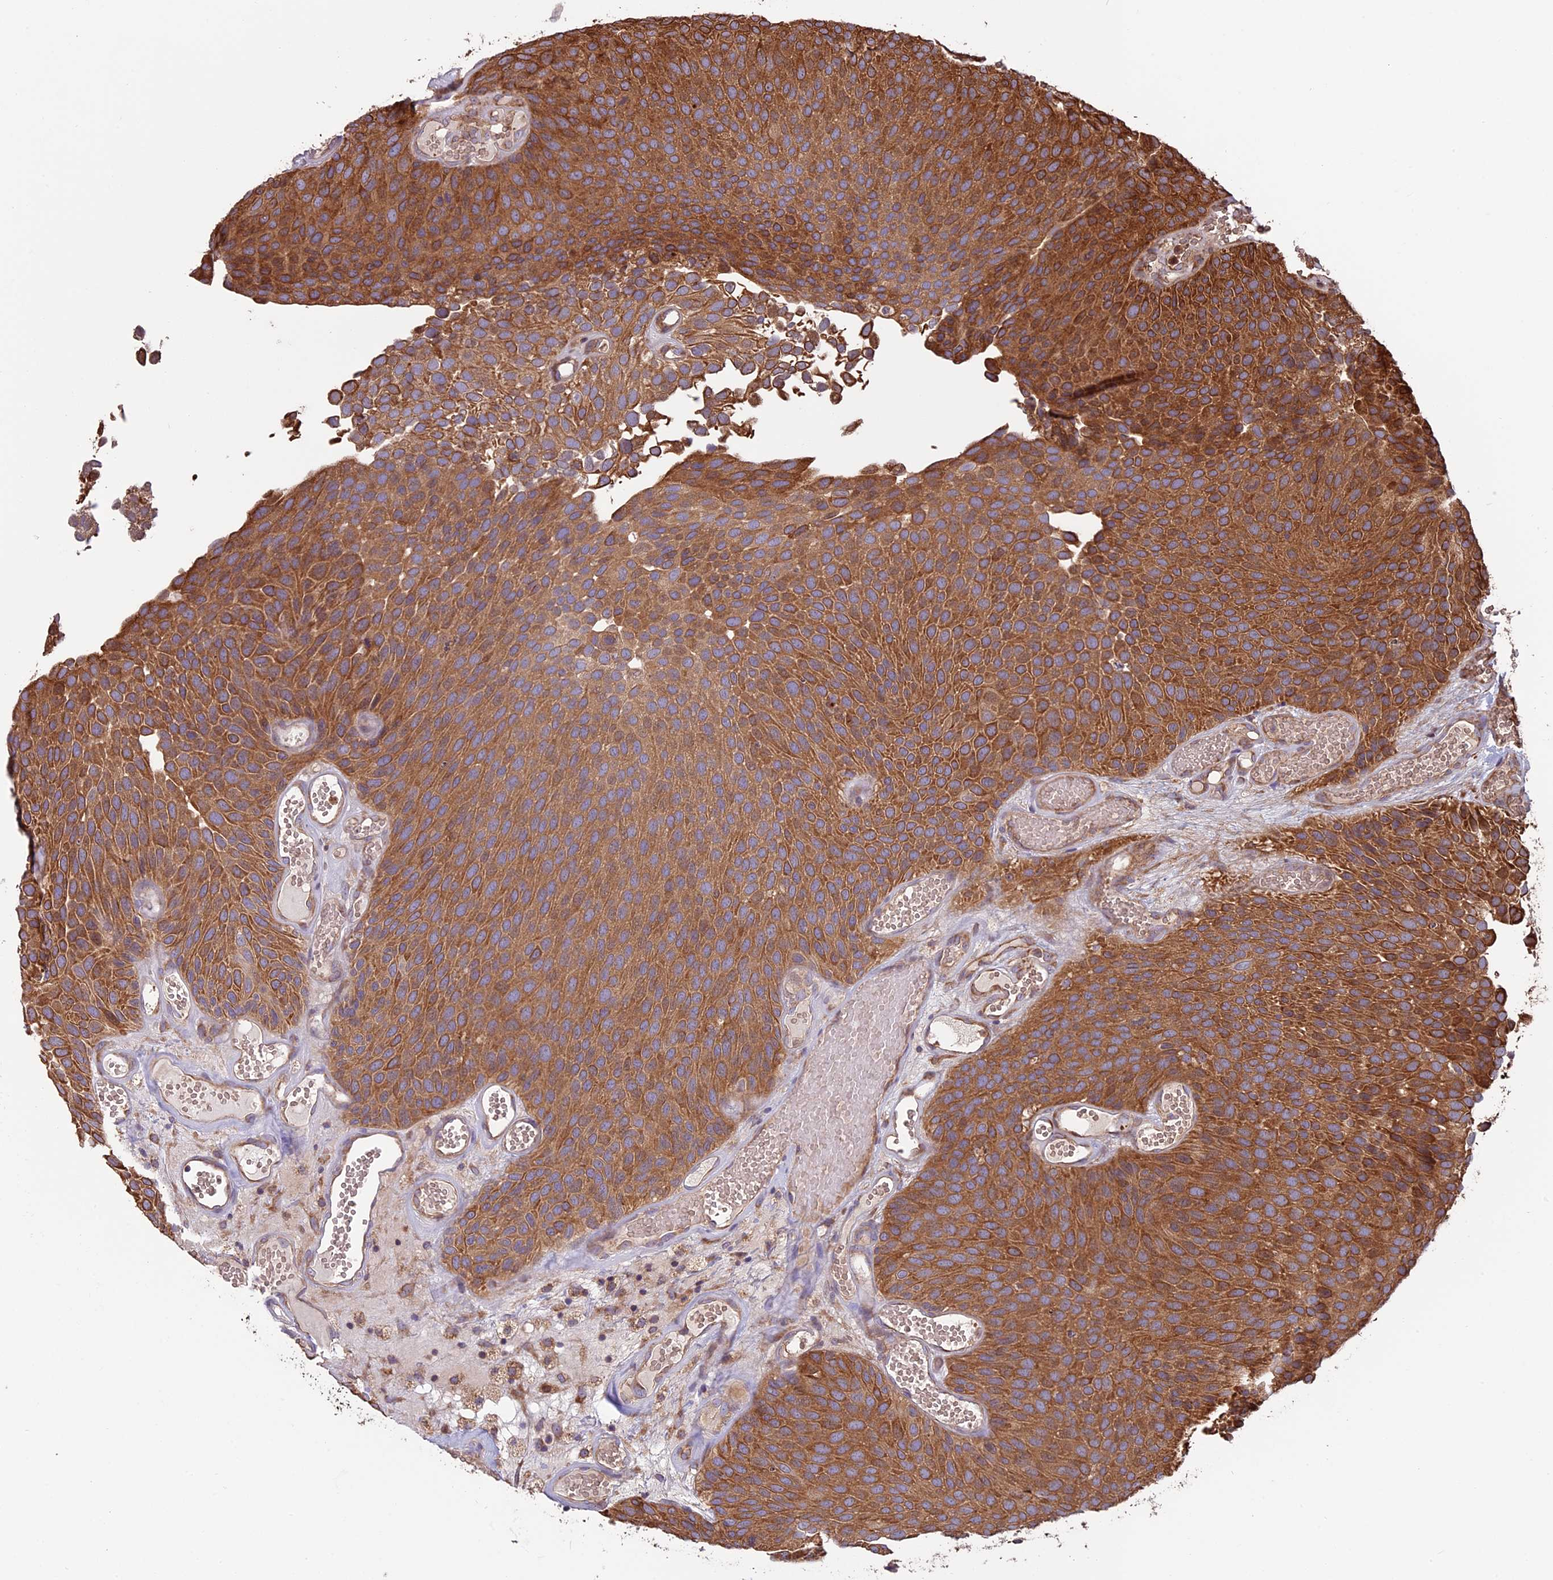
{"staining": {"intensity": "strong", "quantity": ">75%", "location": "cytoplasmic/membranous"}, "tissue": "urothelial cancer", "cell_type": "Tumor cells", "image_type": "cancer", "snomed": [{"axis": "morphology", "description": "Urothelial carcinoma, Low grade"}, {"axis": "topography", "description": "Urinary bladder"}], "caption": "Approximately >75% of tumor cells in human urothelial carcinoma (low-grade) reveal strong cytoplasmic/membranous protein staining as visualized by brown immunohistochemical staining.", "gene": "VWA3A", "patient": {"sex": "male", "age": 89}}